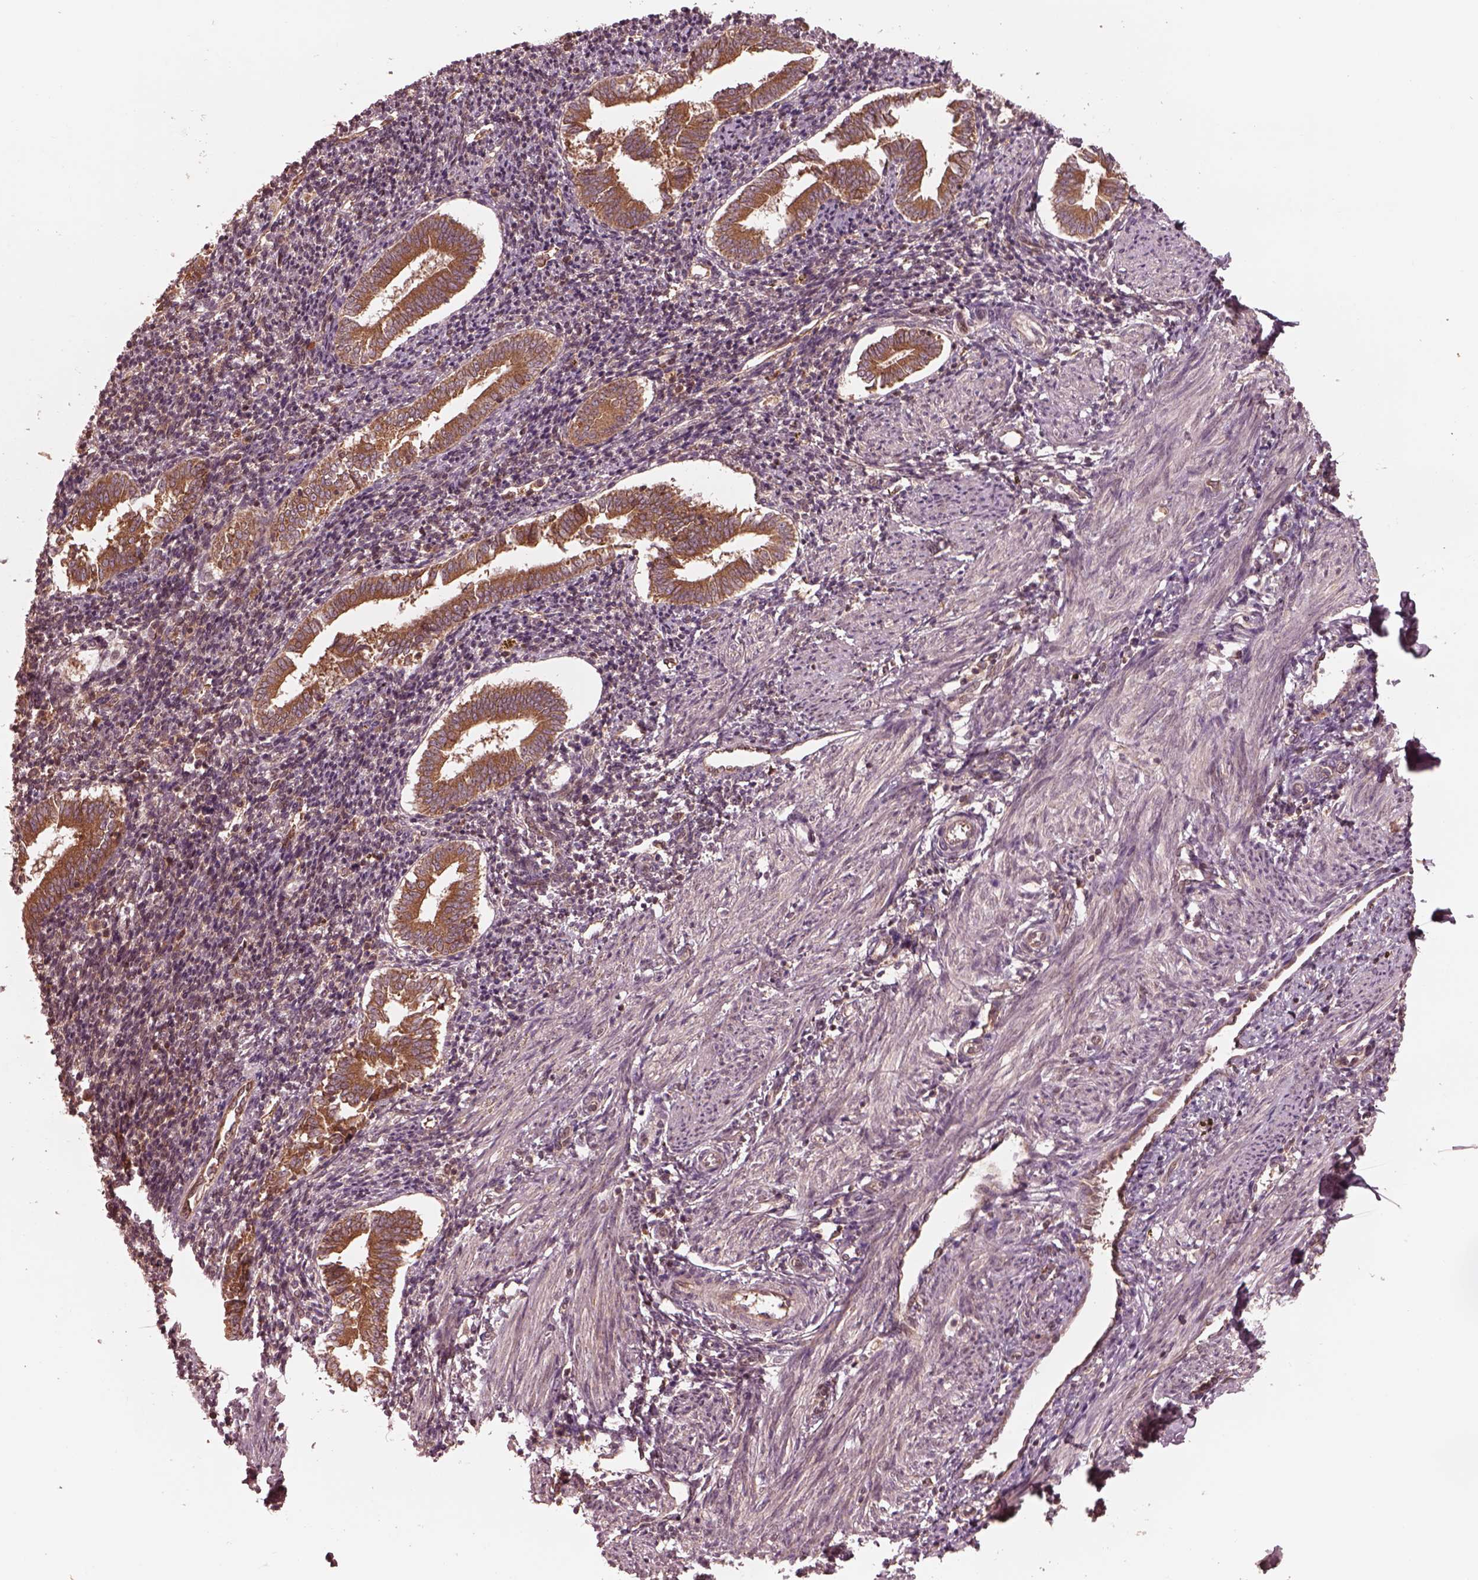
{"staining": {"intensity": "weak", "quantity": "<25%", "location": "cytoplasmic/membranous"}, "tissue": "endometrium", "cell_type": "Cells in endometrial stroma", "image_type": "normal", "snomed": [{"axis": "morphology", "description": "Normal tissue, NOS"}, {"axis": "topography", "description": "Endometrium"}], "caption": "This is an IHC image of normal human endometrium. There is no expression in cells in endometrial stroma.", "gene": "PIK3R2", "patient": {"sex": "female", "age": 25}}